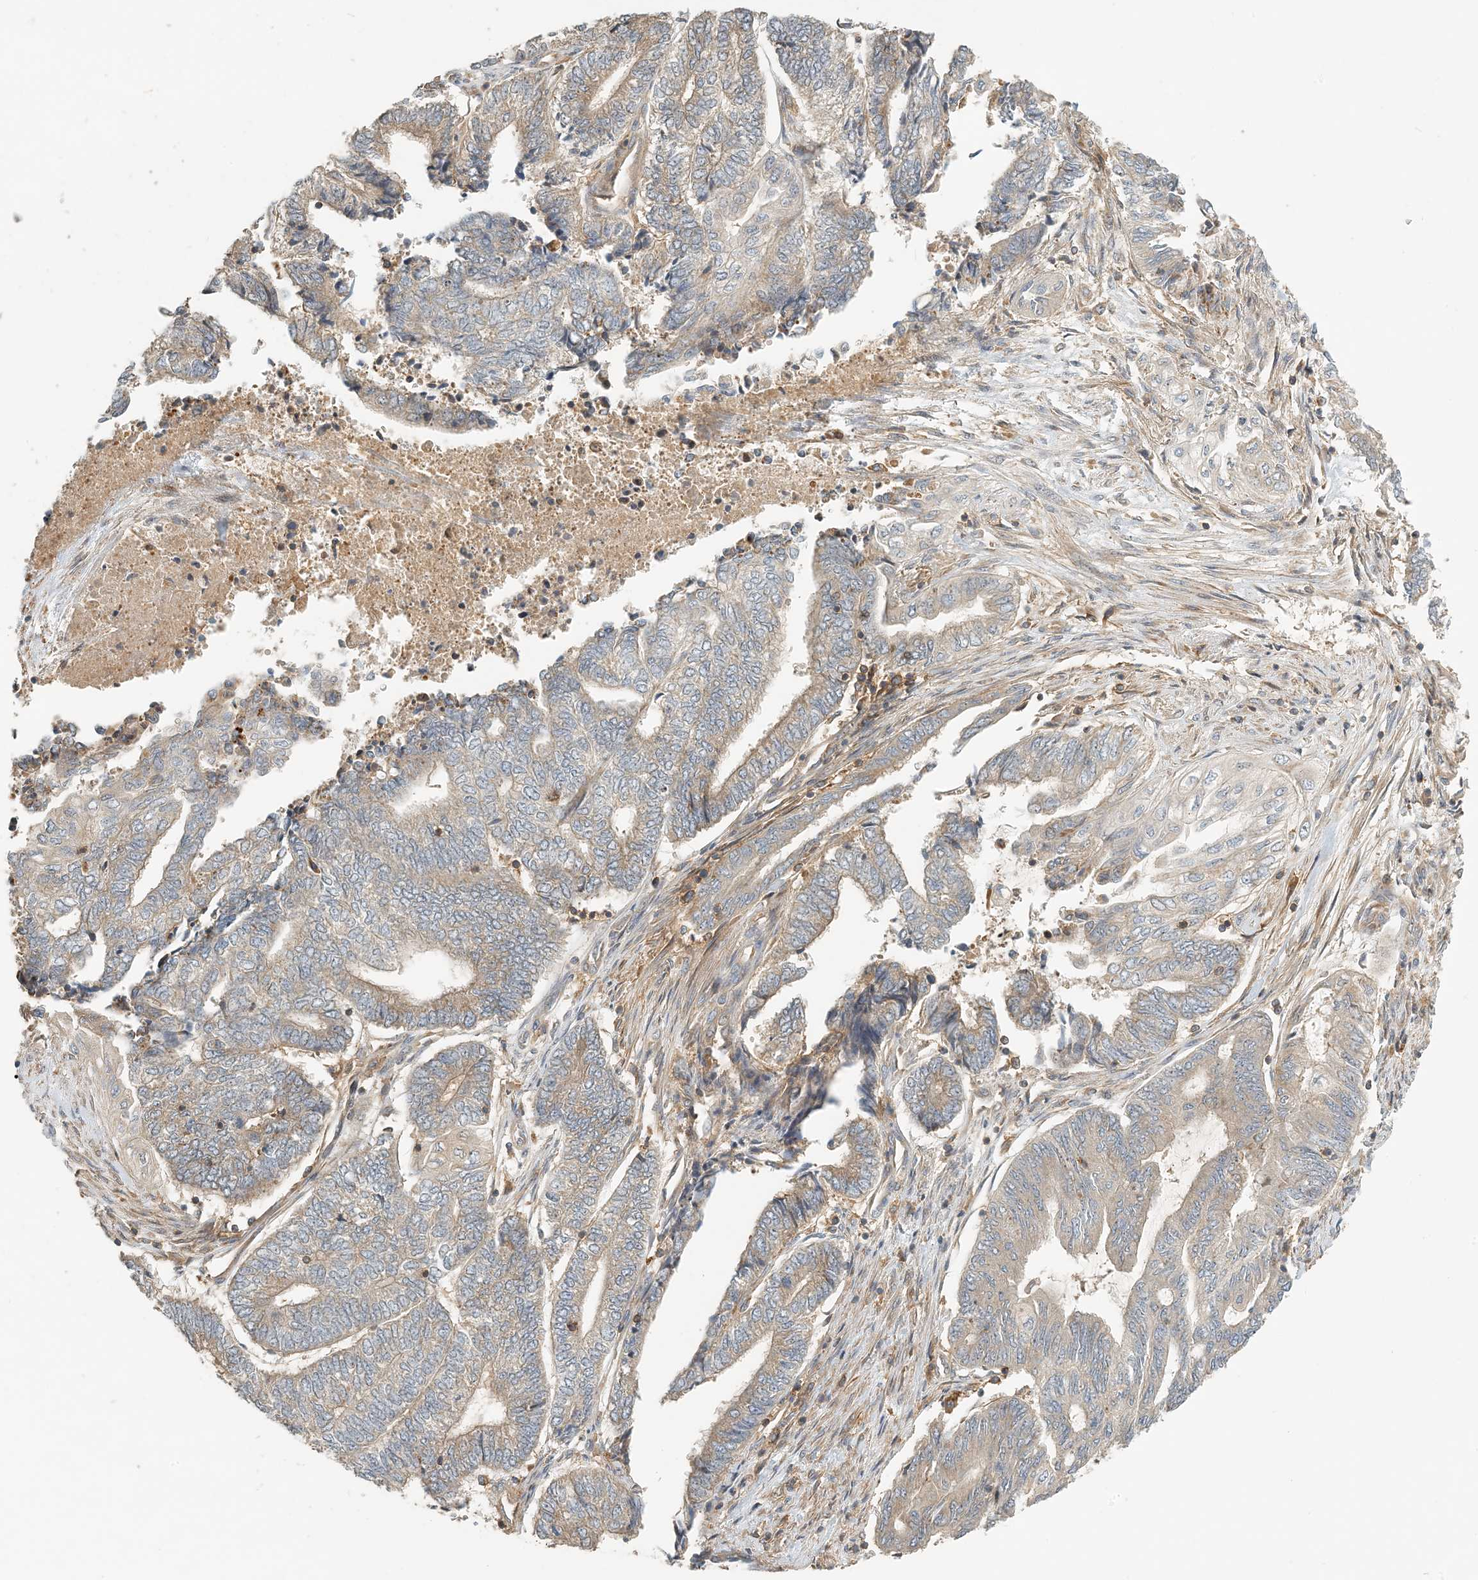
{"staining": {"intensity": "weak", "quantity": "25%-75%", "location": "cytoplasmic/membranous"}, "tissue": "endometrial cancer", "cell_type": "Tumor cells", "image_type": "cancer", "snomed": [{"axis": "morphology", "description": "Adenocarcinoma, NOS"}, {"axis": "topography", "description": "Uterus"}, {"axis": "topography", "description": "Endometrium"}], "caption": "Immunohistochemical staining of human endometrial cancer demonstrates low levels of weak cytoplasmic/membranous expression in about 25%-75% of tumor cells. (DAB (3,3'-diaminobenzidine) IHC with brightfield microscopy, high magnification).", "gene": "COLEC11", "patient": {"sex": "female", "age": 70}}